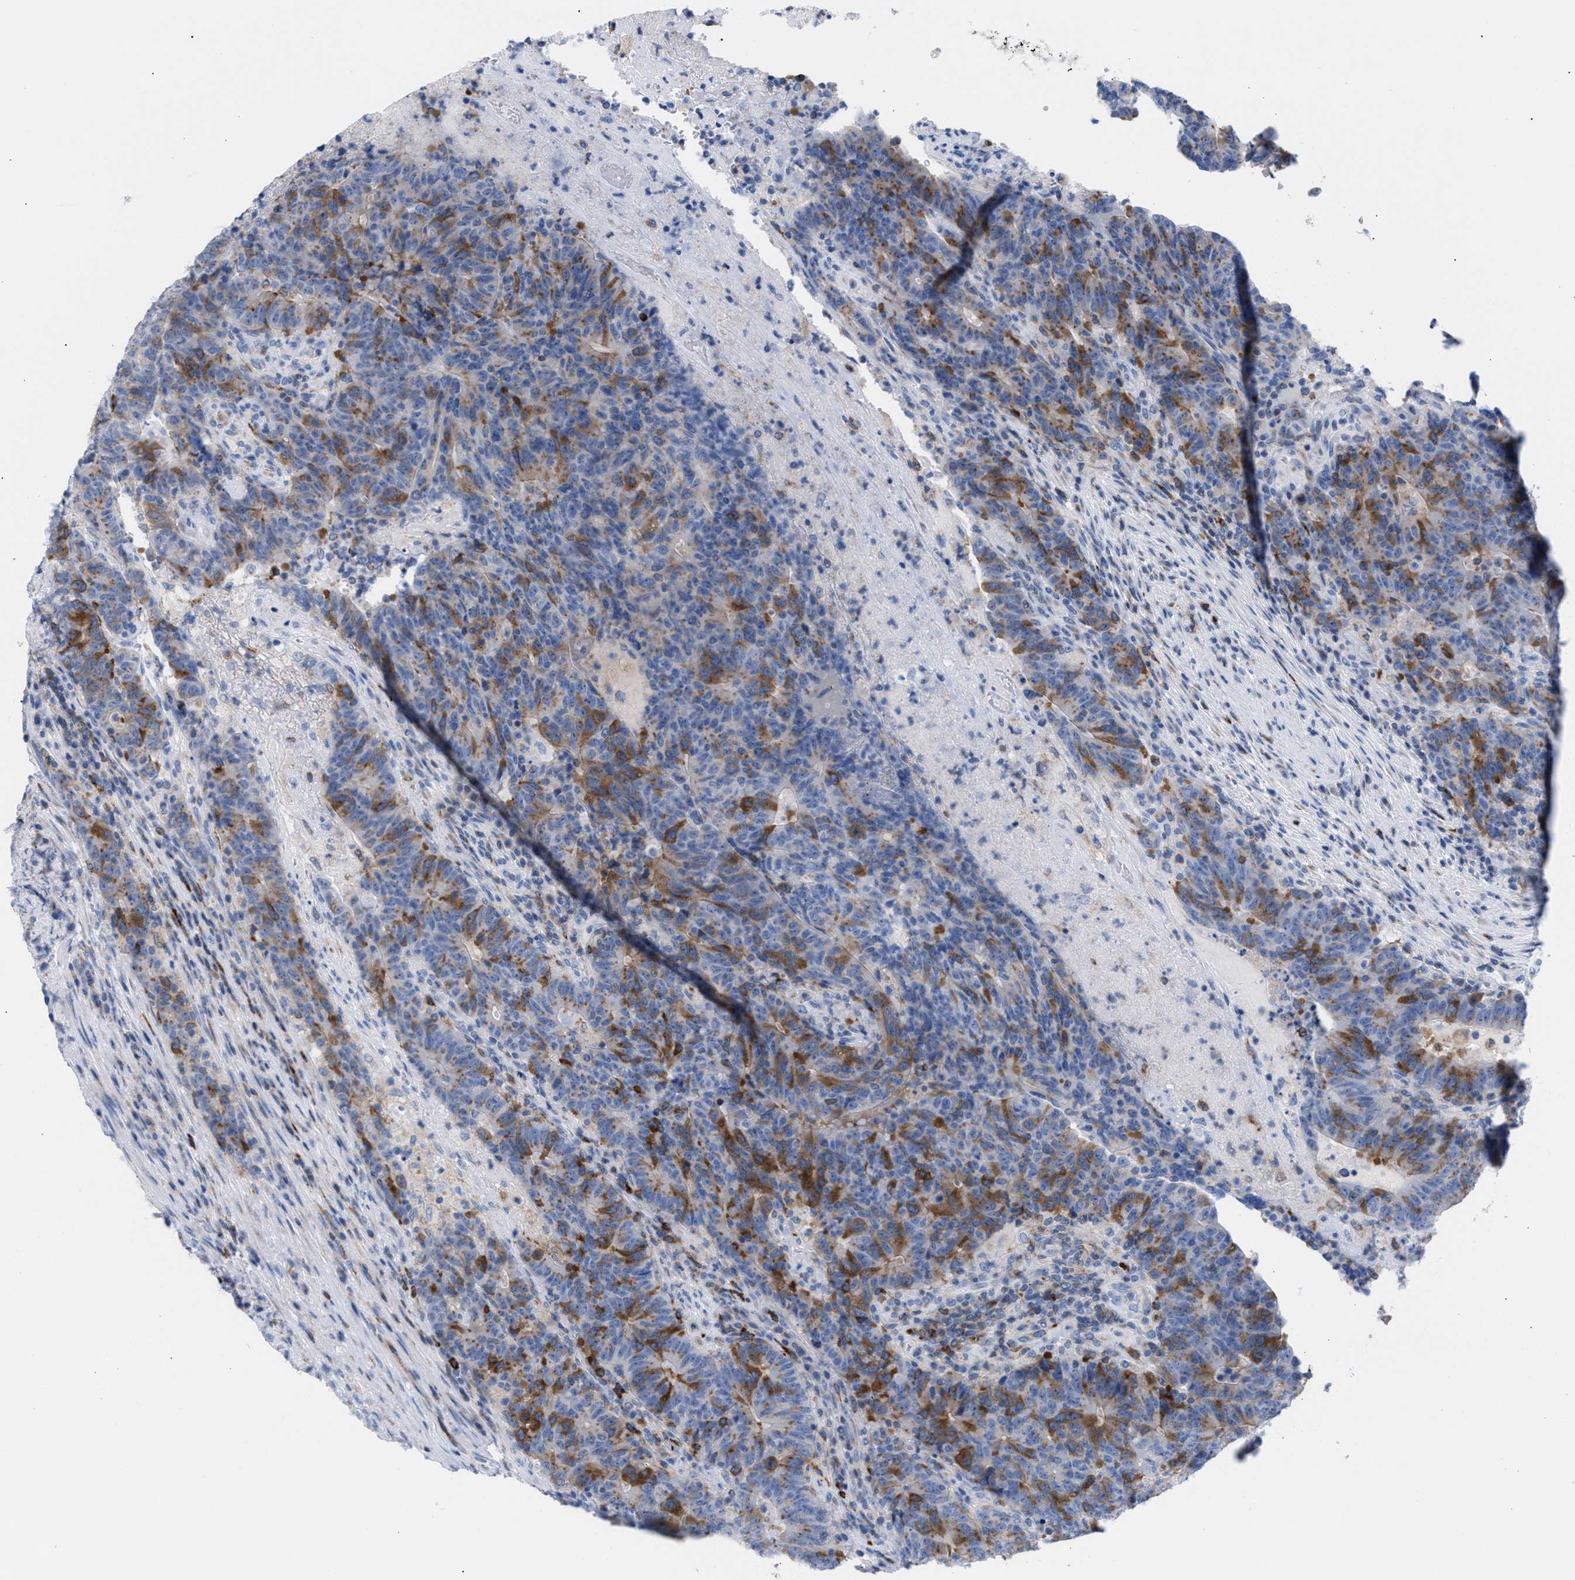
{"staining": {"intensity": "moderate", "quantity": "25%-75%", "location": "cytoplasmic/membranous"}, "tissue": "colorectal cancer", "cell_type": "Tumor cells", "image_type": "cancer", "snomed": [{"axis": "morphology", "description": "Normal tissue, NOS"}, {"axis": "morphology", "description": "Adenocarcinoma, NOS"}, {"axis": "topography", "description": "Colon"}], "caption": "IHC staining of colorectal cancer (adenocarcinoma), which displays medium levels of moderate cytoplasmic/membranous positivity in about 25%-75% of tumor cells indicating moderate cytoplasmic/membranous protein positivity. The staining was performed using DAB (brown) for protein detection and nuclei were counterstained in hematoxylin (blue).", "gene": "TACC3", "patient": {"sex": "female", "age": 75}}